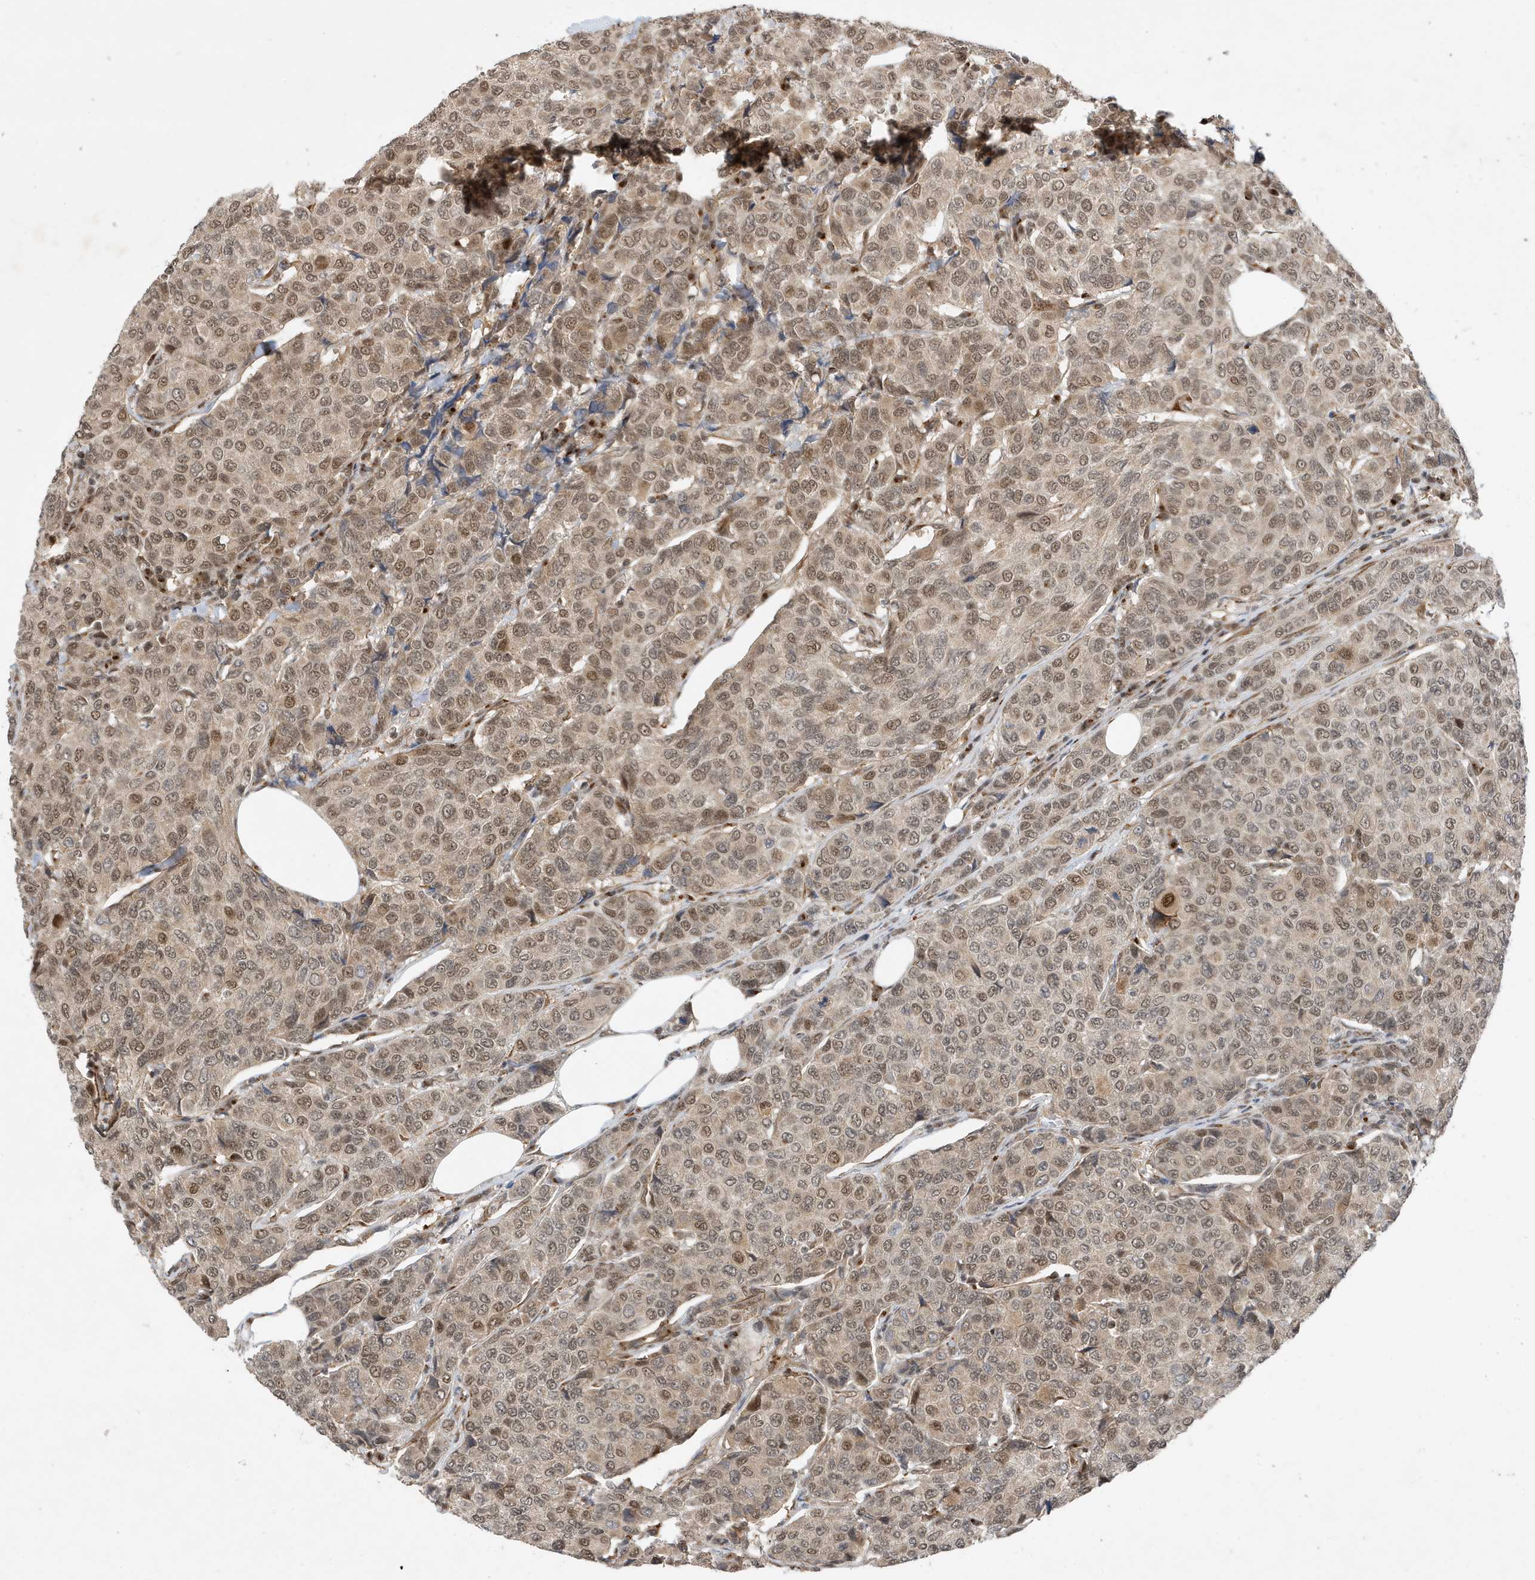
{"staining": {"intensity": "weak", "quantity": "25%-75%", "location": "cytoplasmic/membranous,nuclear"}, "tissue": "breast cancer", "cell_type": "Tumor cells", "image_type": "cancer", "snomed": [{"axis": "morphology", "description": "Duct carcinoma"}, {"axis": "topography", "description": "Breast"}], "caption": "A high-resolution image shows immunohistochemistry staining of breast cancer, which reveals weak cytoplasmic/membranous and nuclear expression in approximately 25%-75% of tumor cells.", "gene": "MAST3", "patient": {"sex": "female", "age": 55}}